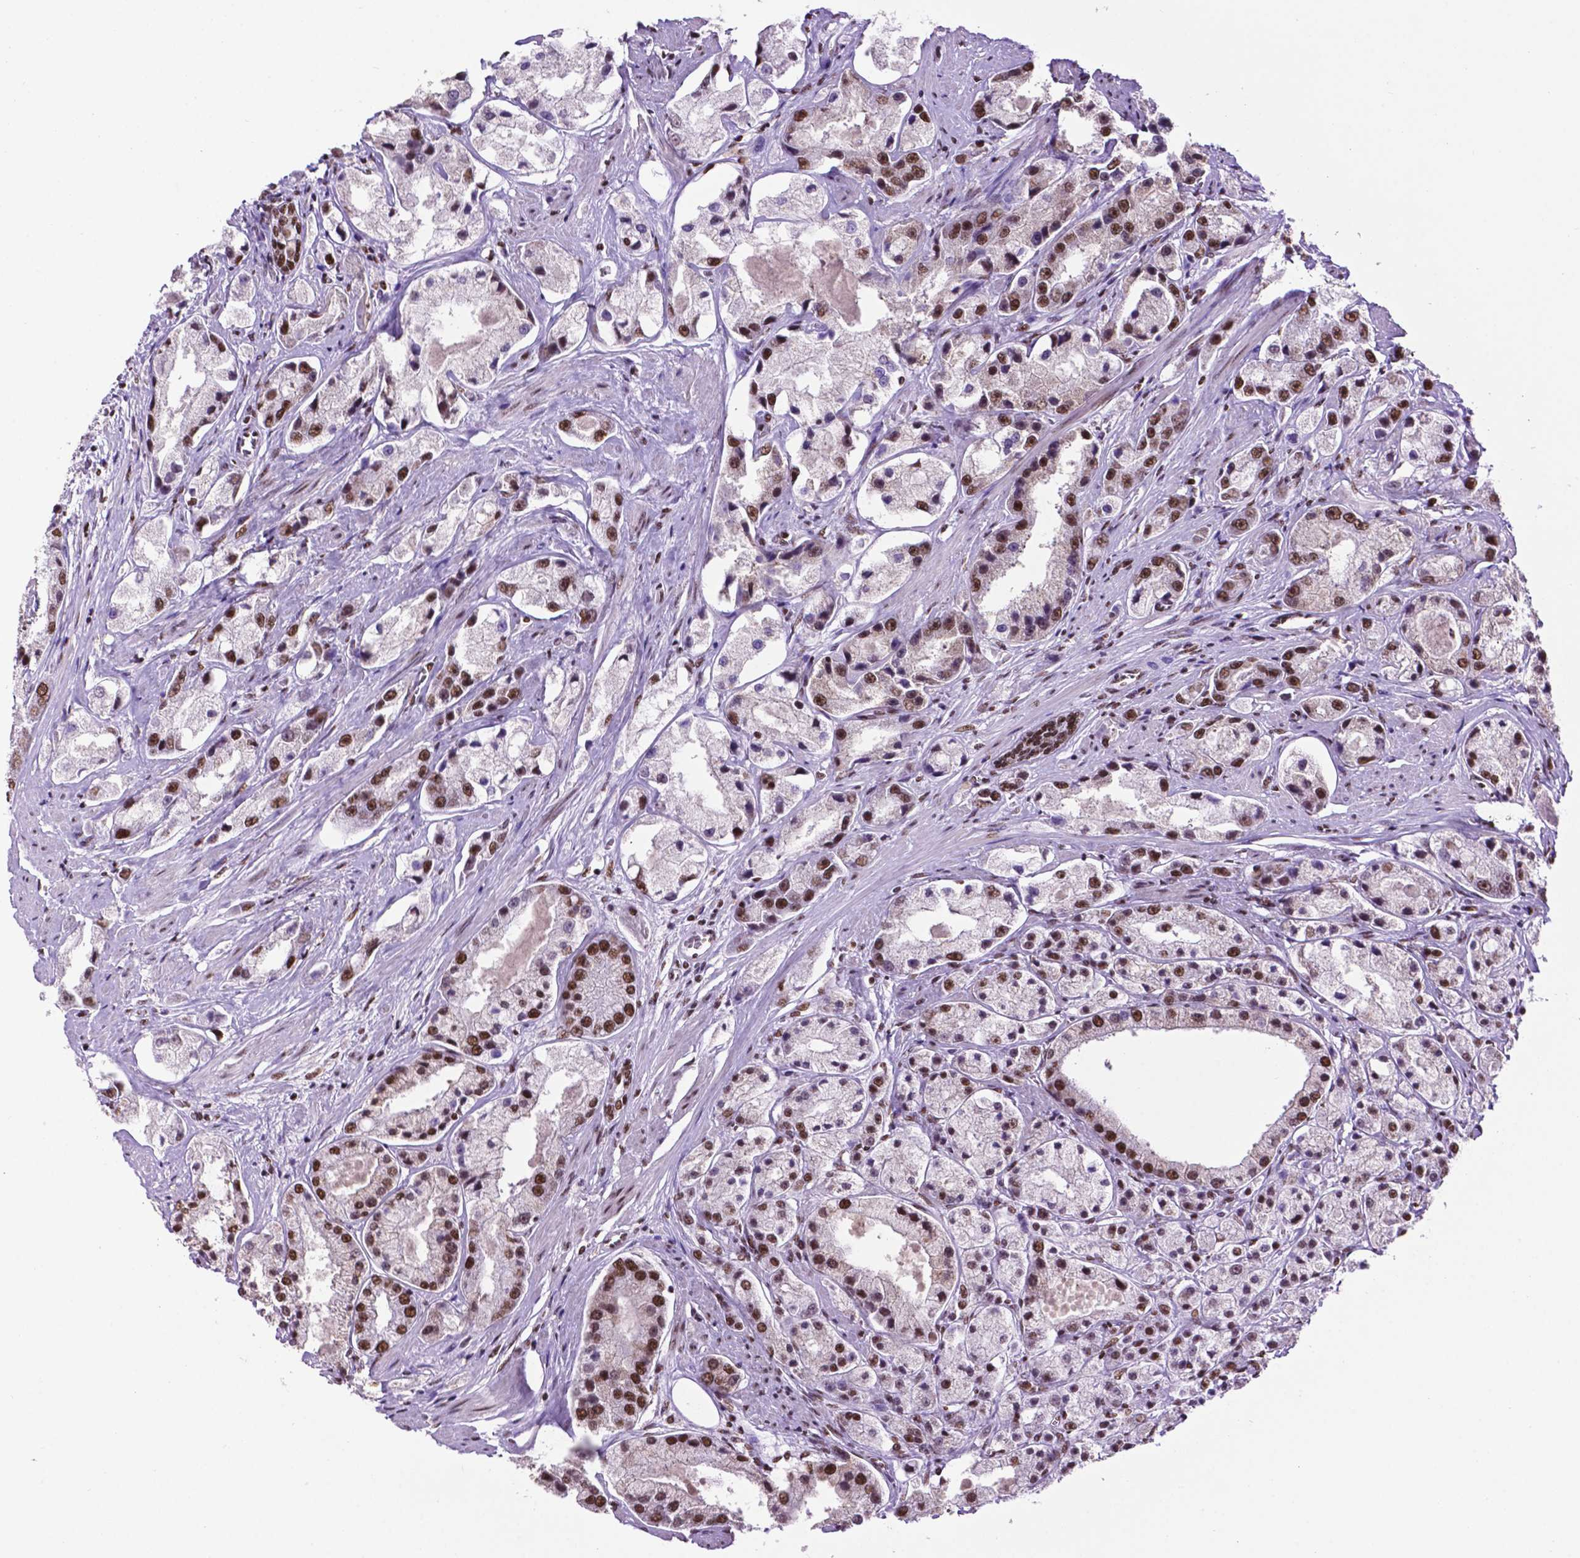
{"staining": {"intensity": "moderate", "quantity": "25%-75%", "location": "nuclear"}, "tissue": "prostate cancer", "cell_type": "Tumor cells", "image_type": "cancer", "snomed": [{"axis": "morphology", "description": "Adenocarcinoma, High grade"}, {"axis": "topography", "description": "Prostate"}], "caption": "This micrograph demonstrates prostate cancer stained with IHC to label a protein in brown. The nuclear of tumor cells show moderate positivity for the protein. Nuclei are counter-stained blue.", "gene": "CCAR2", "patient": {"sex": "male", "age": 67}}